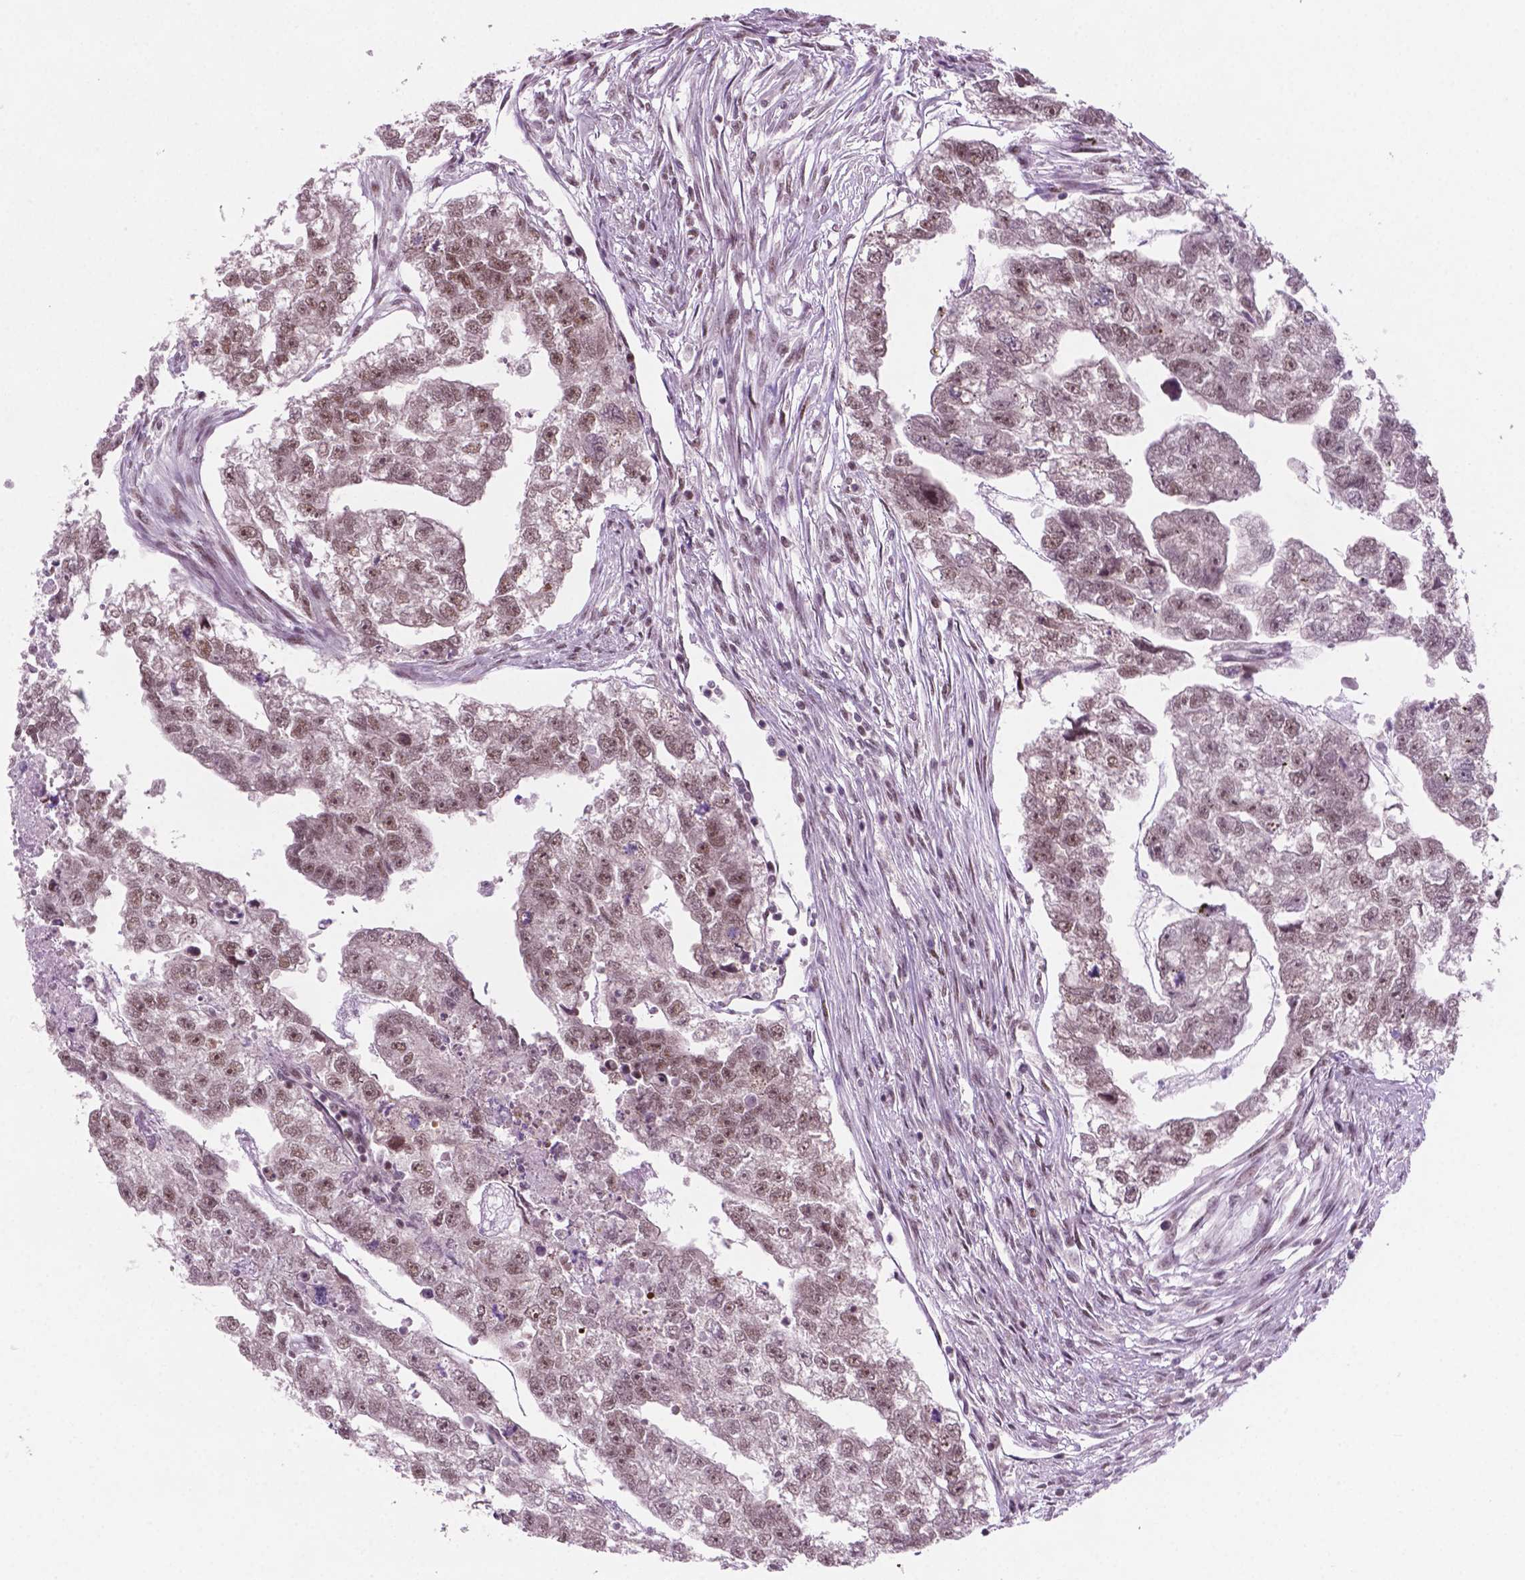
{"staining": {"intensity": "moderate", "quantity": ">75%", "location": "nuclear"}, "tissue": "testis cancer", "cell_type": "Tumor cells", "image_type": "cancer", "snomed": [{"axis": "morphology", "description": "Carcinoma, Embryonal, NOS"}, {"axis": "morphology", "description": "Teratoma, malignant, NOS"}, {"axis": "topography", "description": "Testis"}], "caption": "Immunohistochemistry staining of malignant teratoma (testis), which exhibits medium levels of moderate nuclear expression in about >75% of tumor cells indicating moderate nuclear protein staining. The staining was performed using DAB (brown) for protein detection and nuclei were counterstained in hematoxylin (blue).", "gene": "PHAX", "patient": {"sex": "male", "age": 44}}